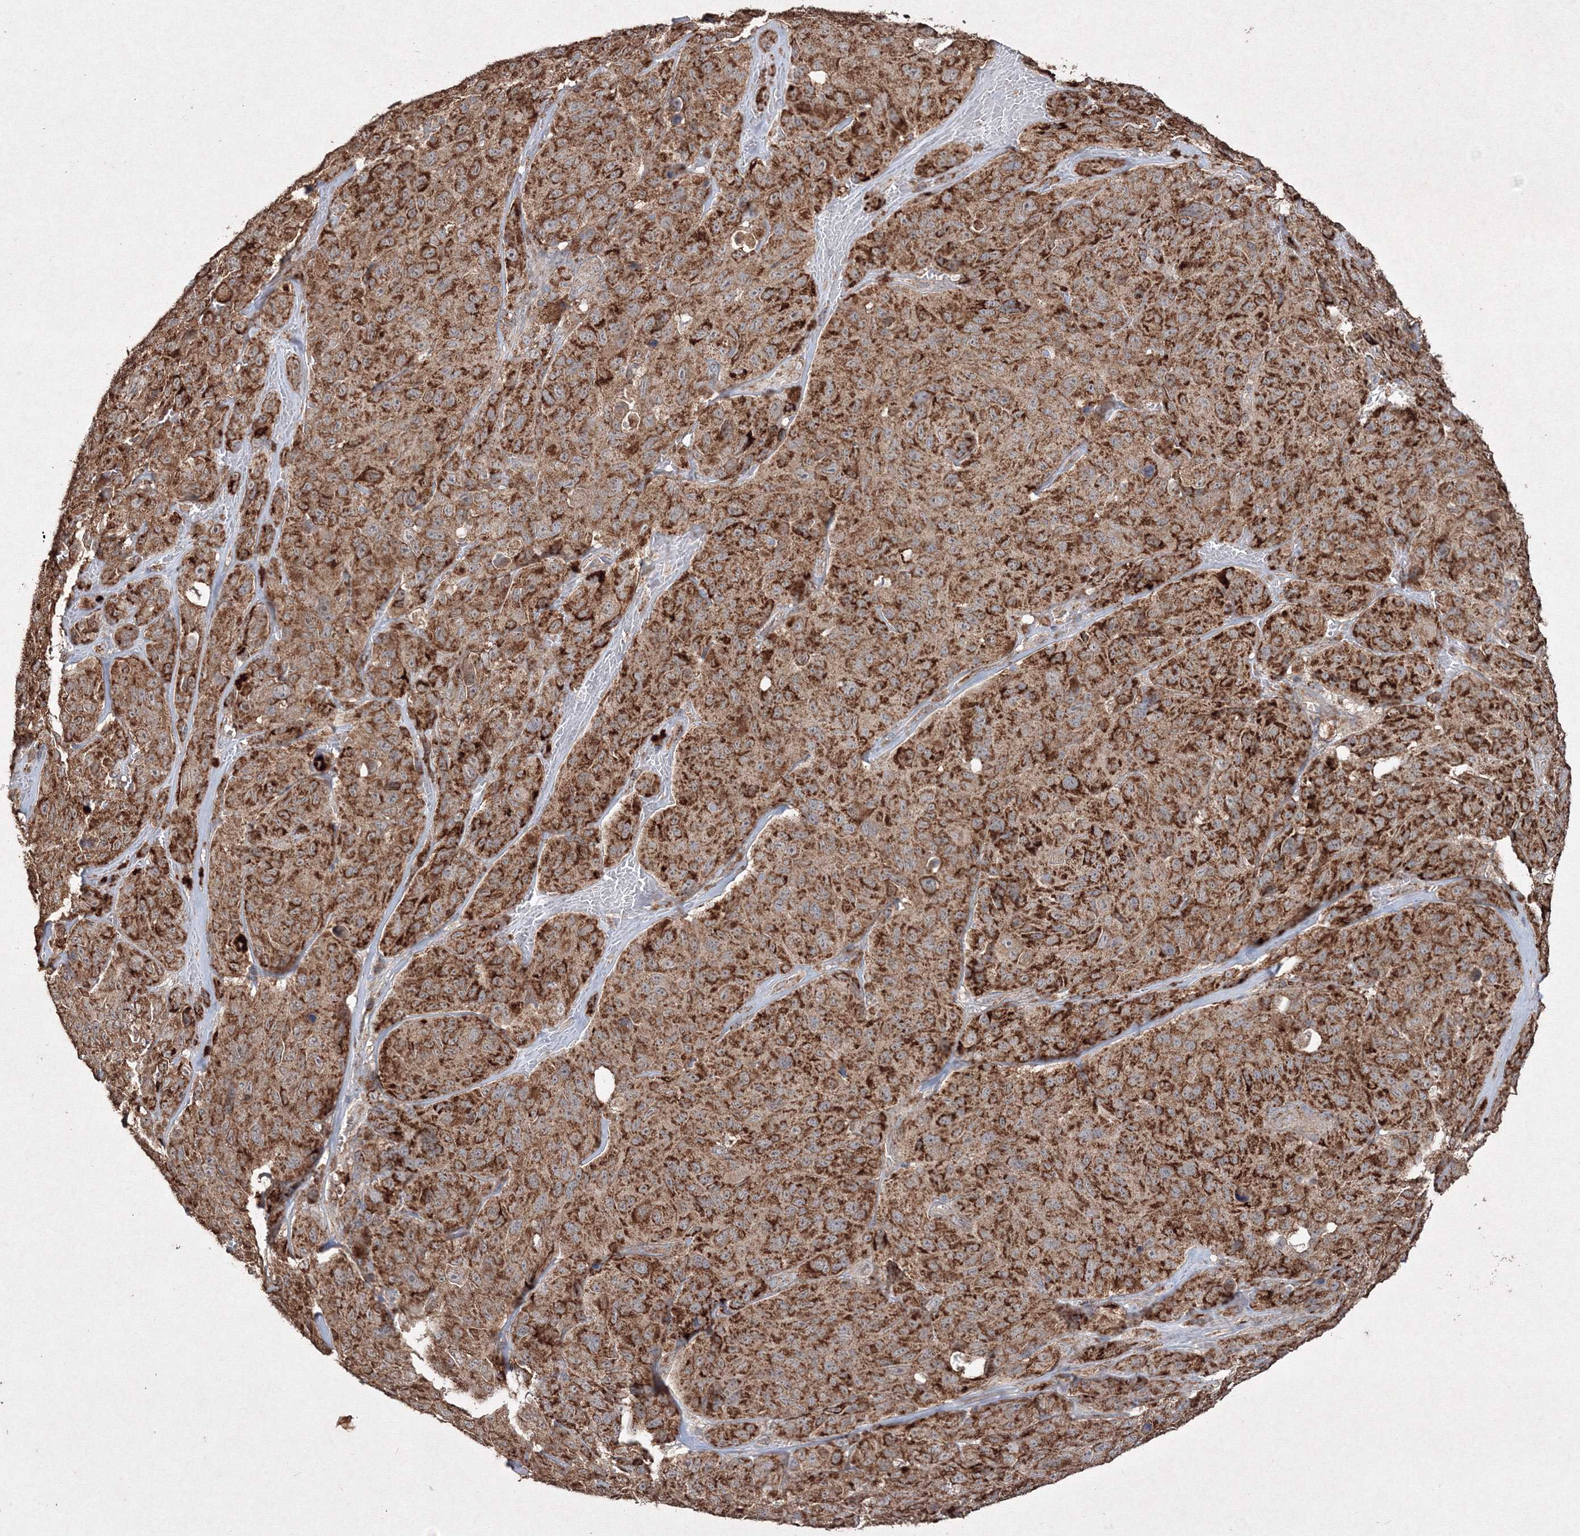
{"staining": {"intensity": "strong", "quantity": ">75%", "location": "cytoplasmic/membranous"}, "tissue": "melanoma", "cell_type": "Tumor cells", "image_type": "cancer", "snomed": [{"axis": "morphology", "description": "Malignant melanoma, NOS"}, {"axis": "topography", "description": "Skin"}], "caption": "Immunohistochemistry (IHC) (DAB) staining of malignant melanoma reveals strong cytoplasmic/membranous protein positivity in approximately >75% of tumor cells. The staining is performed using DAB brown chromogen to label protein expression. The nuclei are counter-stained blue using hematoxylin.", "gene": "GRSF1", "patient": {"sex": "male", "age": 66}}